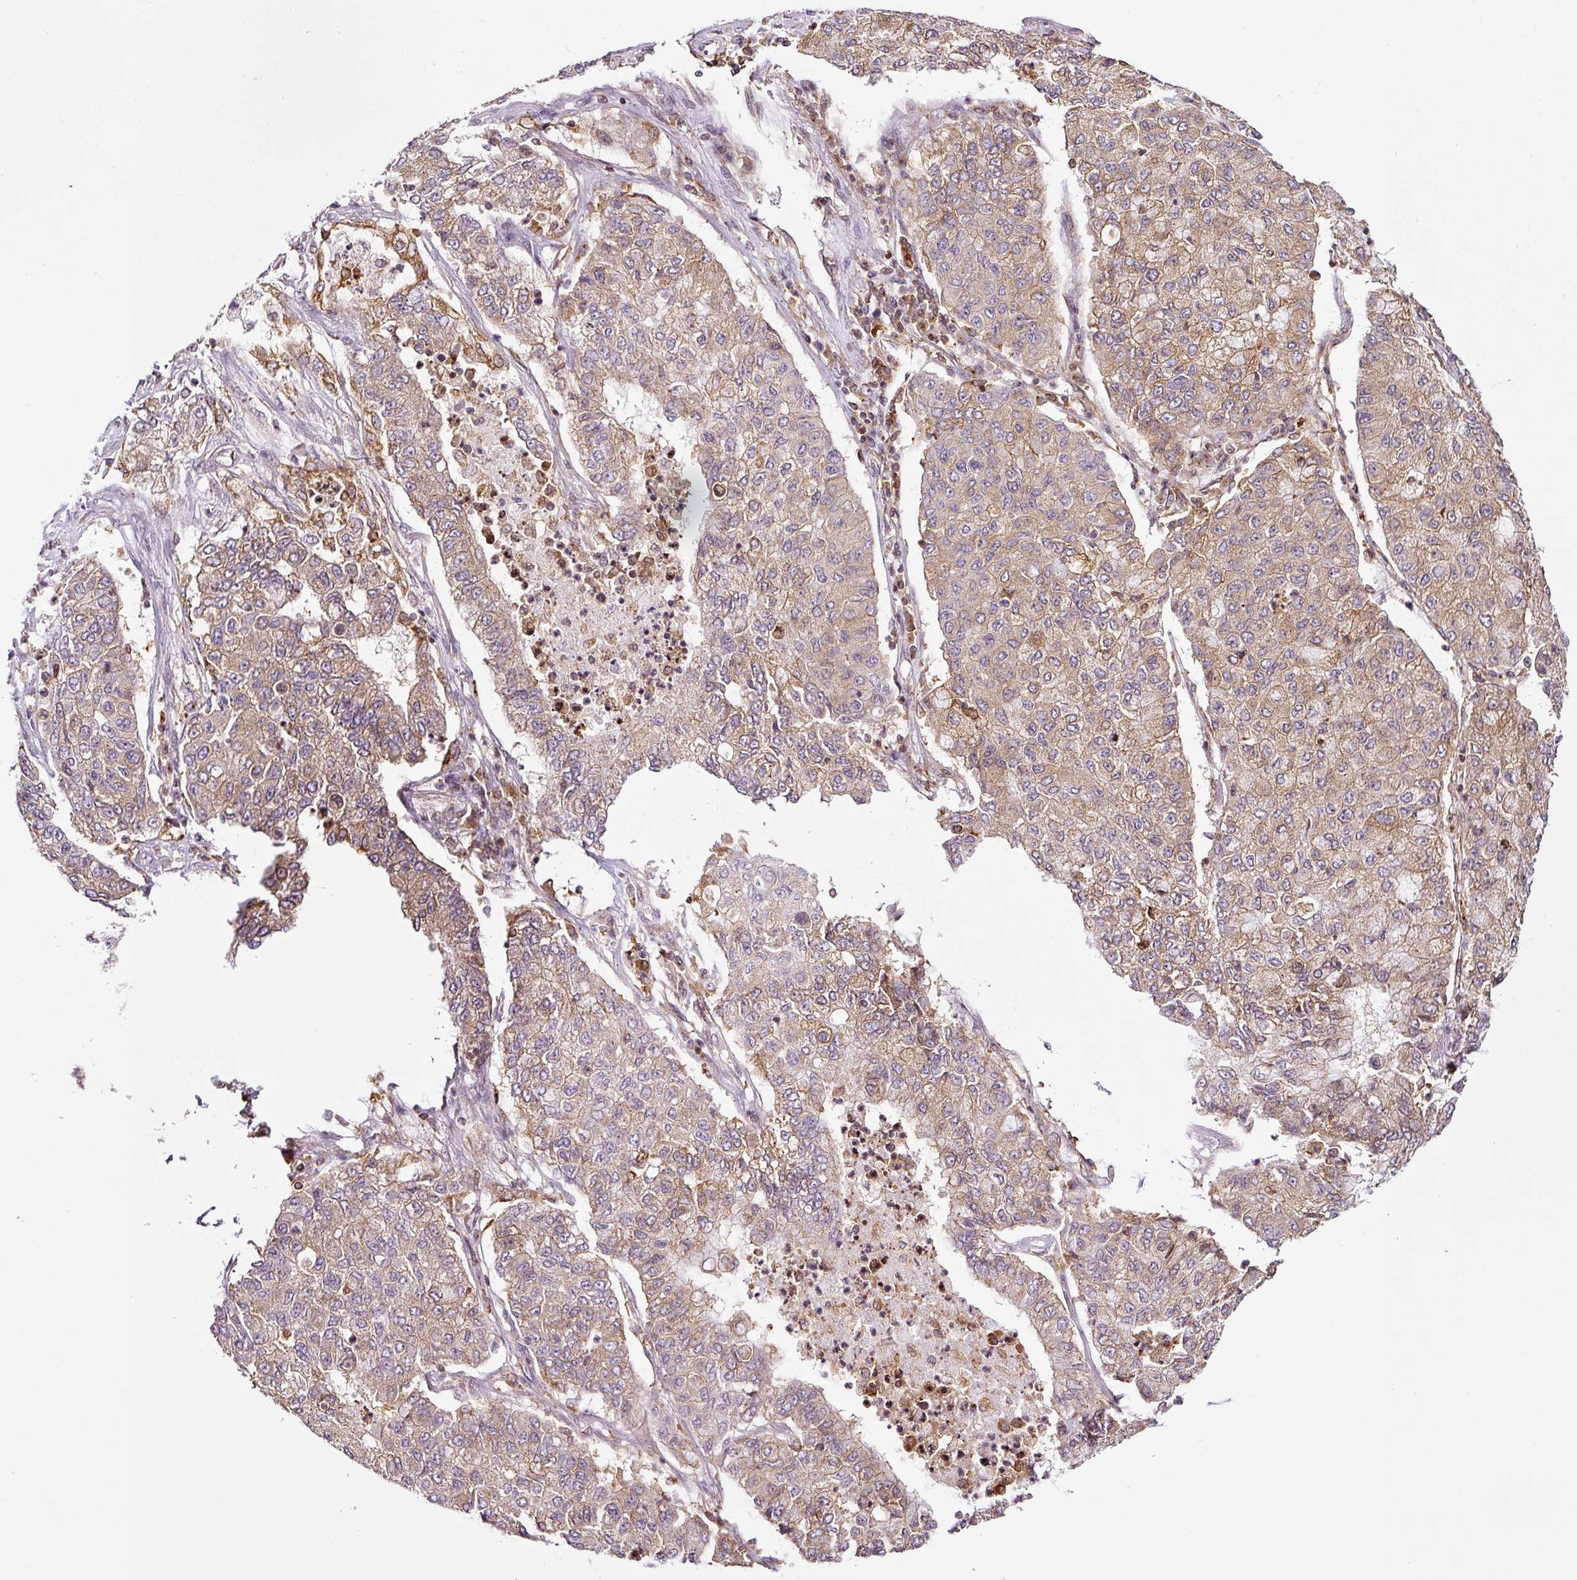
{"staining": {"intensity": "moderate", "quantity": ">75%", "location": "cytoplasmic/membranous"}, "tissue": "lung cancer", "cell_type": "Tumor cells", "image_type": "cancer", "snomed": [{"axis": "morphology", "description": "Squamous cell carcinoma, NOS"}, {"axis": "topography", "description": "Lung"}], "caption": "The histopathology image exhibits staining of squamous cell carcinoma (lung), revealing moderate cytoplasmic/membranous protein positivity (brown color) within tumor cells.", "gene": "SCNM1", "patient": {"sex": "male", "age": 74}}